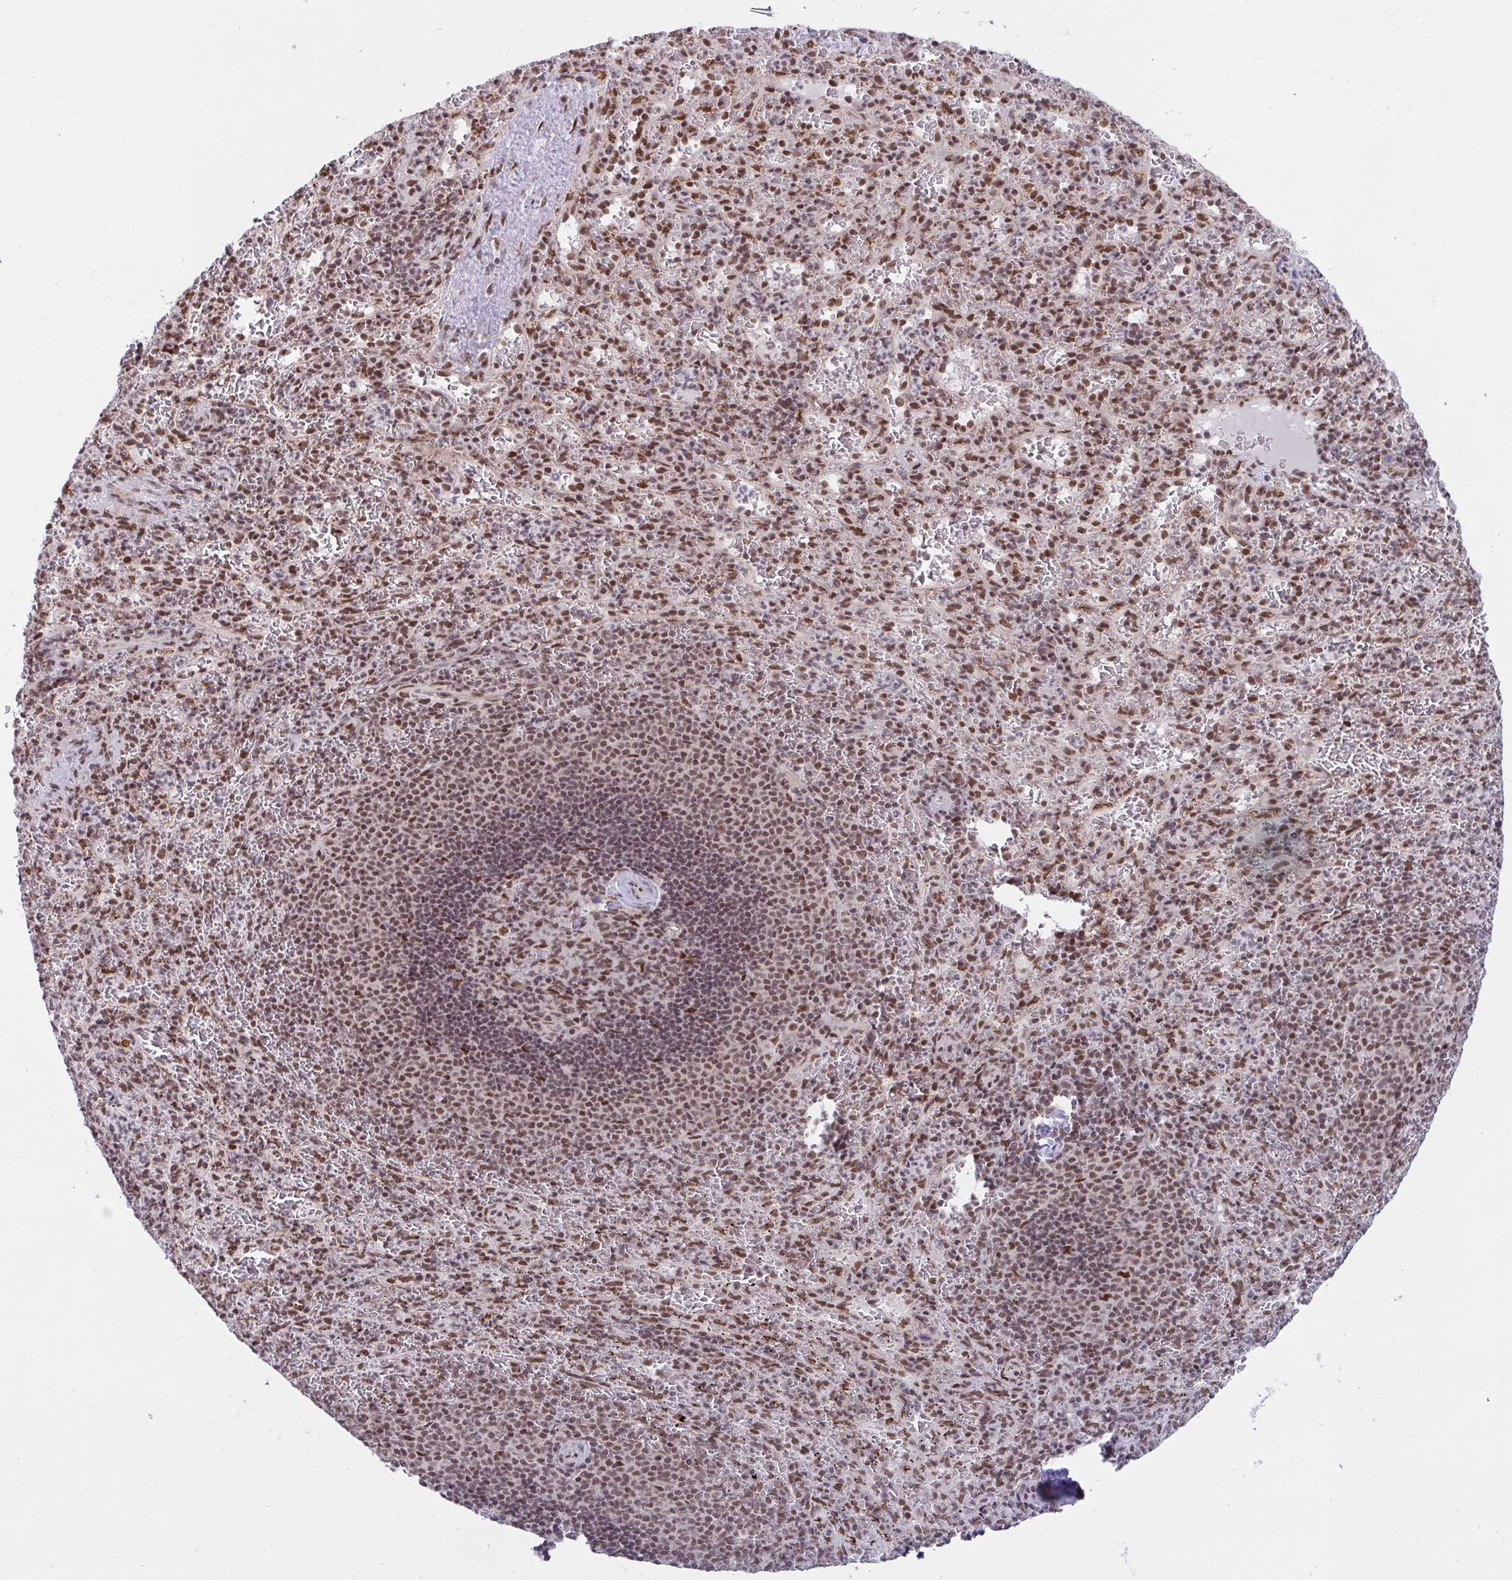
{"staining": {"intensity": "moderate", "quantity": ">75%", "location": "nuclear"}, "tissue": "spleen", "cell_type": "Cells in red pulp", "image_type": "normal", "snomed": [{"axis": "morphology", "description": "Normal tissue, NOS"}, {"axis": "topography", "description": "Spleen"}], "caption": "Immunohistochemistry image of normal spleen: spleen stained using IHC displays medium levels of moderate protein expression localized specifically in the nuclear of cells in red pulp, appearing as a nuclear brown color.", "gene": "PHF10", "patient": {"sex": "male", "age": 57}}